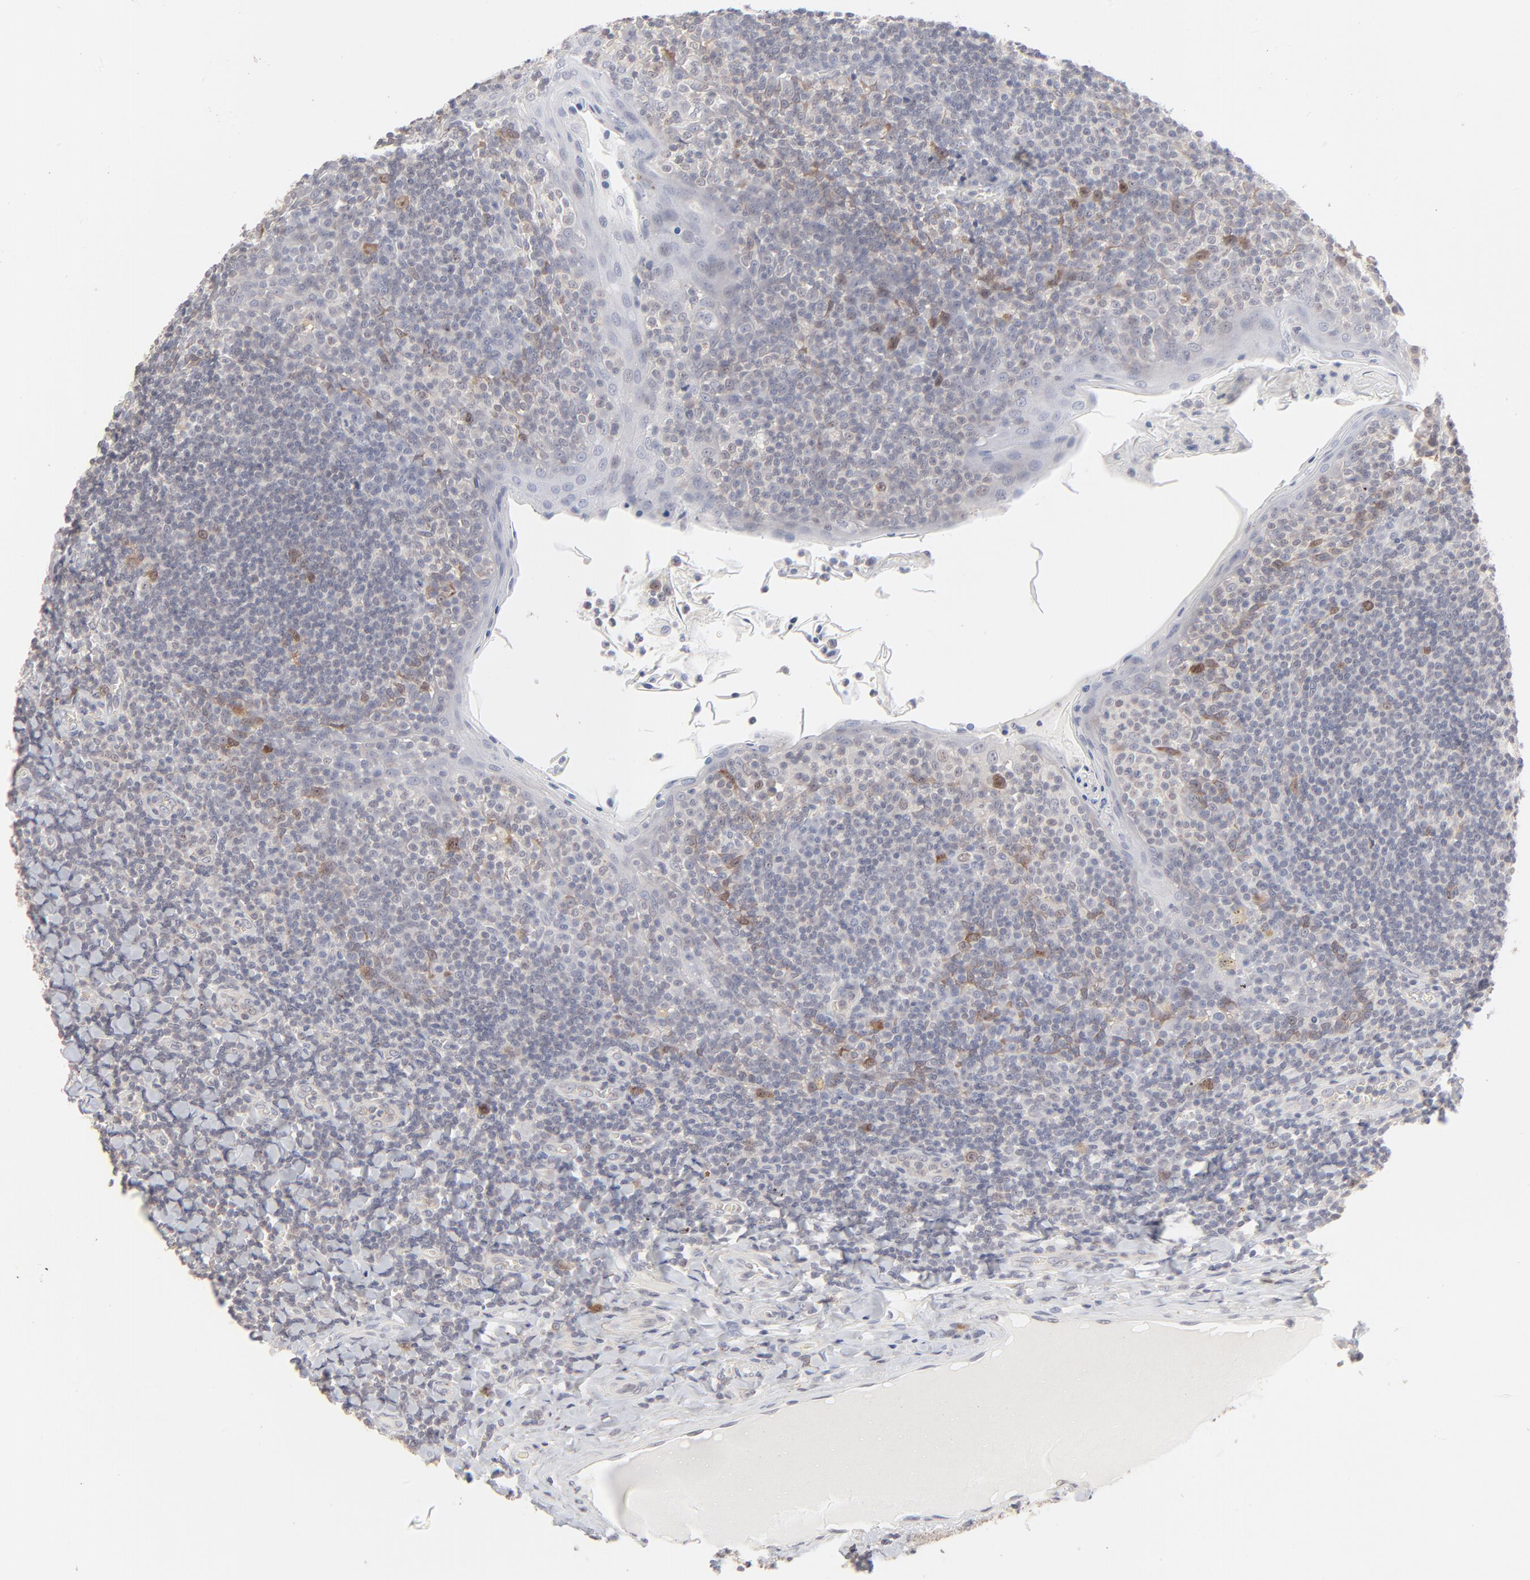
{"staining": {"intensity": "weak", "quantity": "<25%", "location": "cytoplasmic/membranous"}, "tissue": "tonsil", "cell_type": "Germinal center cells", "image_type": "normal", "snomed": [{"axis": "morphology", "description": "Normal tissue, NOS"}, {"axis": "topography", "description": "Tonsil"}], "caption": "Immunohistochemistry (IHC) histopathology image of normal tonsil stained for a protein (brown), which exhibits no expression in germinal center cells. (Brightfield microscopy of DAB (3,3'-diaminobenzidine) immunohistochemistry at high magnification).", "gene": "AURKA", "patient": {"sex": "male", "age": 31}}